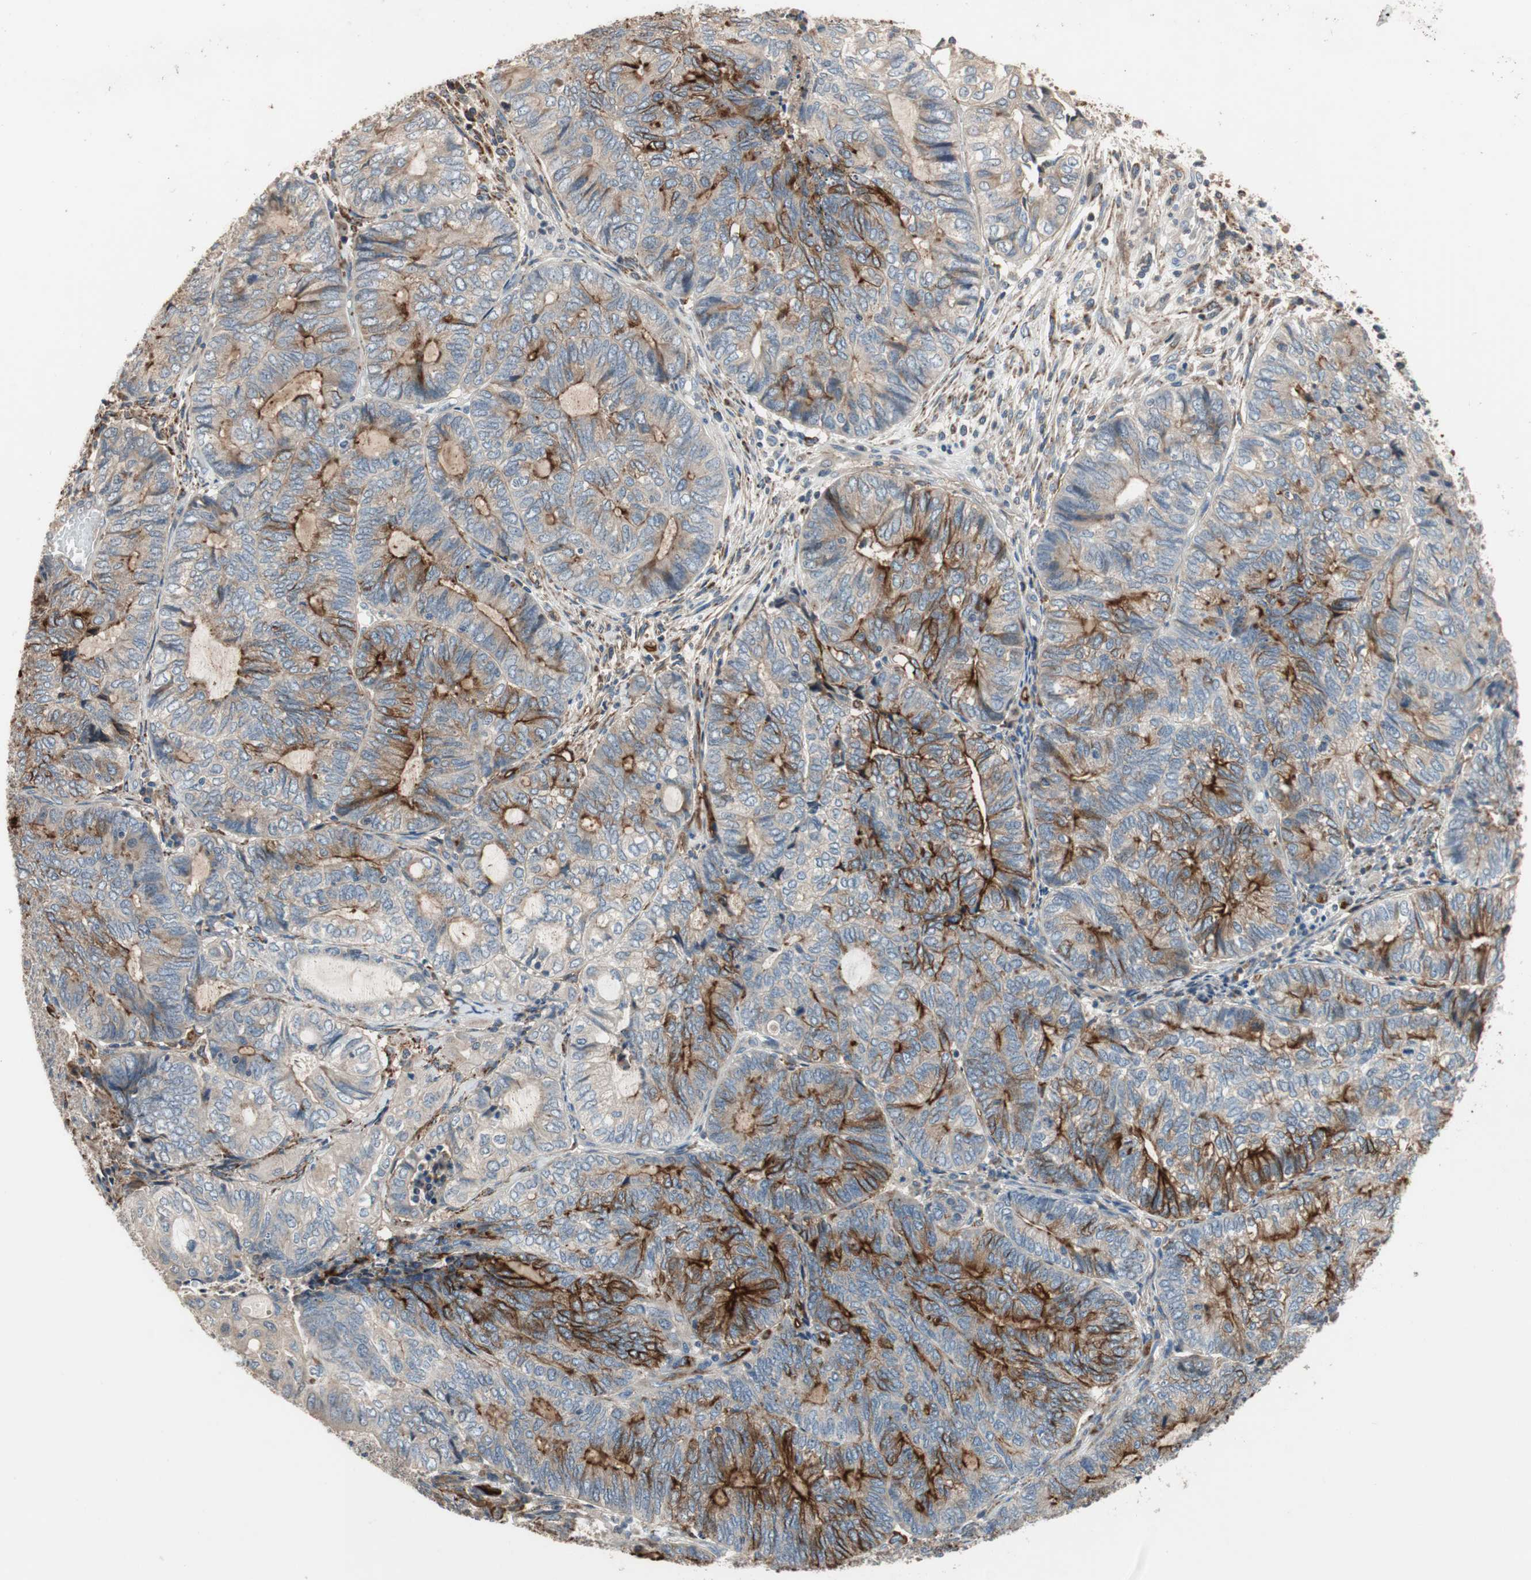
{"staining": {"intensity": "moderate", "quantity": "25%-75%", "location": "cytoplasmic/membranous"}, "tissue": "endometrial cancer", "cell_type": "Tumor cells", "image_type": "cancer", "snomed": [{"axis": "morphology", "description": "Adenocarcinoma, NOS"}, {"axis": "topography", "description": "Uterus"}, {"axis": "topography", "description": "Endometrium"}], "caption": "Human endometrial cancer stained for a protein (brown) shows moderate cytoplasmic/membranous positive positivity in approximately 25%-75% of tumor cells.", "gene": "ALPL", "patient": {"sex": "female", "age": 70}}